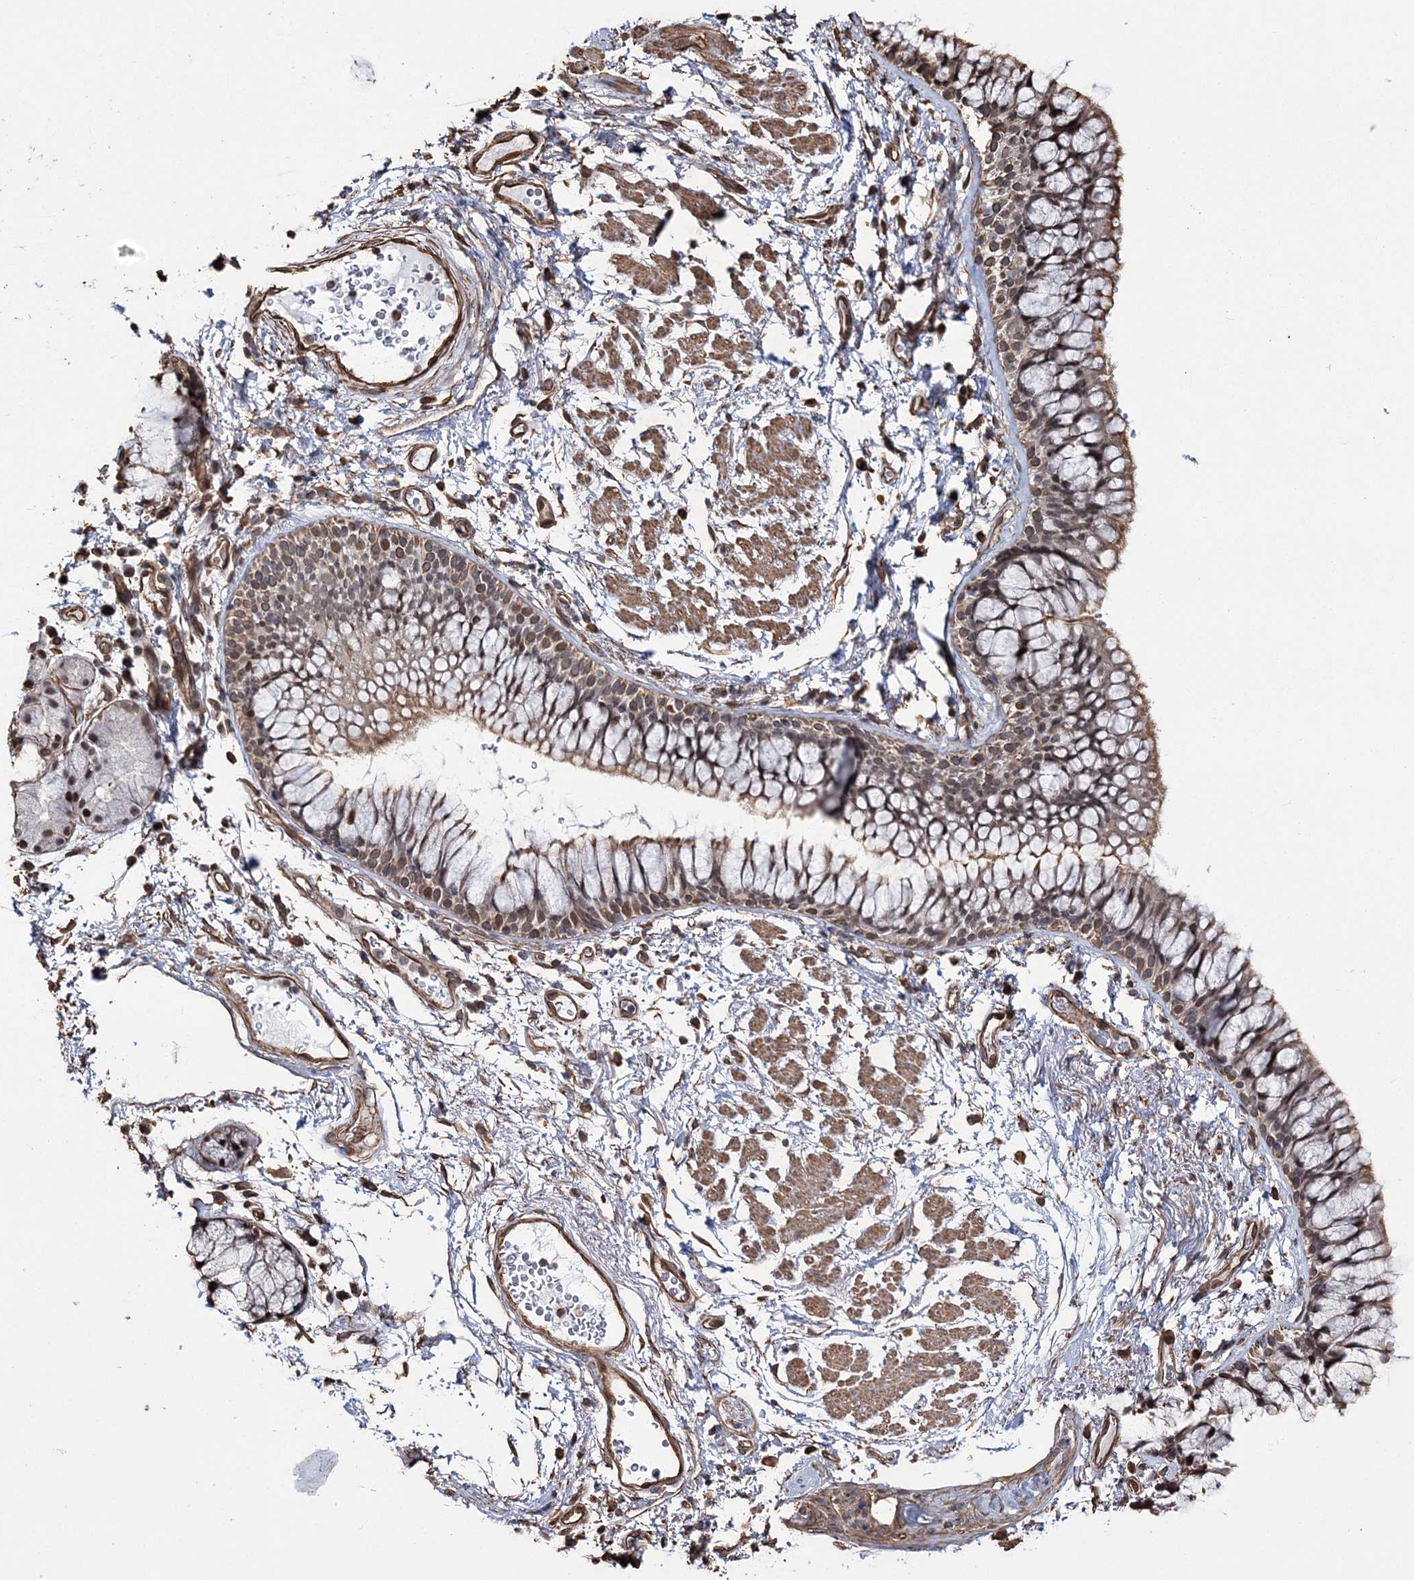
{"staining": {"intensity": "moderate", "quantity": ">75%", "location": "cytoplasmic/membranous,nuclear"}, "tissue": "bronchus", "cell_type": "Respiratory epithelial cells", "image_type": "normal", "snomed": [{"axis": "morphology", "description": "Normal tissue, NOS"}, {"axis": "topography", "description": "Cartilage tissue"}, {"axis": "topography", "description": "Bronchus"}], "caption": "Immunohistochemical staining of unremarkable bronchus shows >75% levels of moderate cytoplasmic/membranous,nuclear protein positivity in approximately >75% of respiratory epithelial cells.", "gene": "ATP11B", "patient": {"sex": "female", "age": 73}}